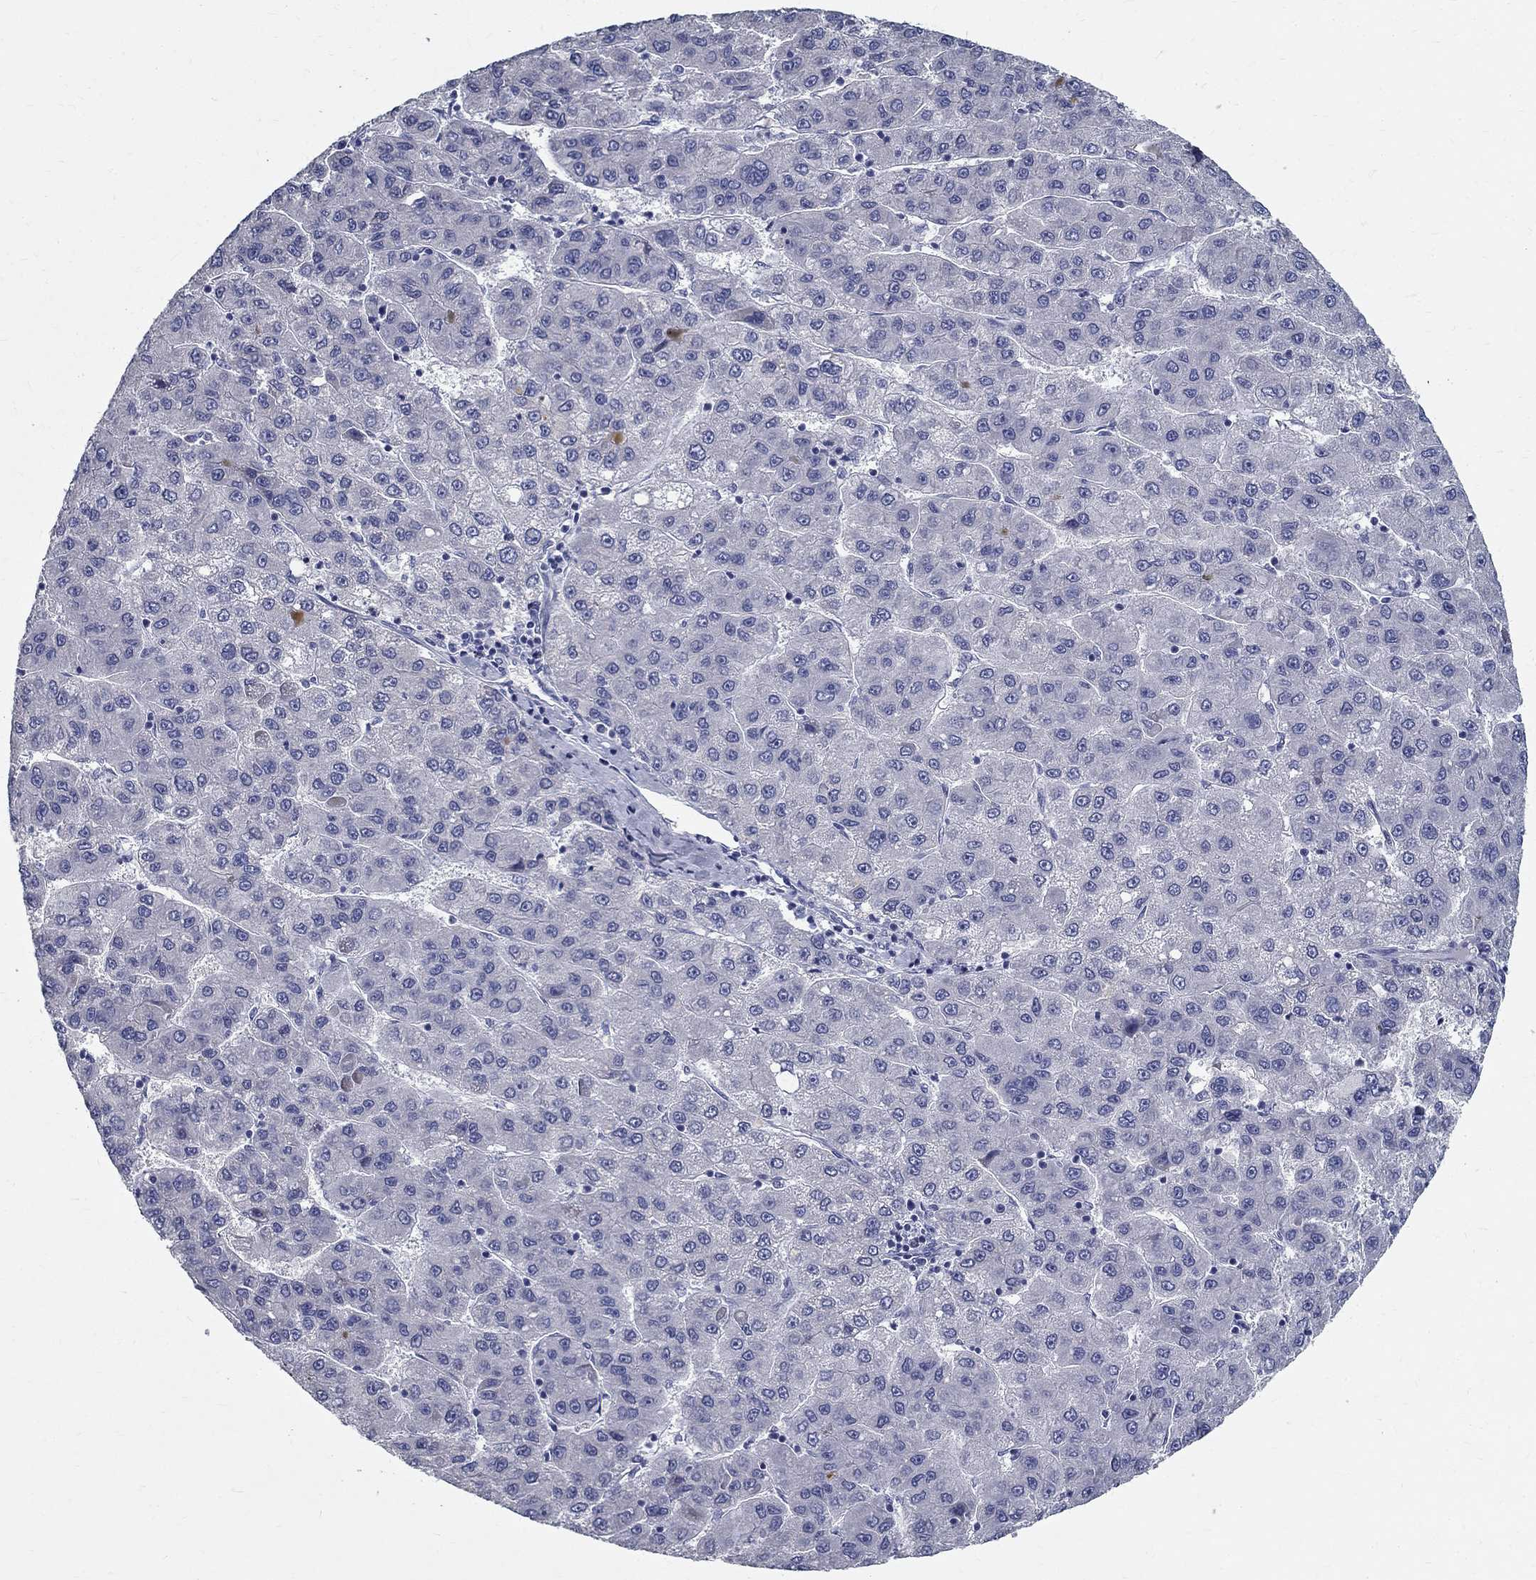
{"staining": {"intensity": "negative", "quantity": "none", "location": "none"}, "tissue": "liver cancer", "cell_type": "Tumor cells", "image_type": "cancer", "snomed": [{"axis": "morphology", "description": "Carcinoma, Hepatocellular, NOS"}, {"axis": "topography", "description": "Liver"}], "caption": "Liver hepatocellular carcinoma stained for a protein using immunohistochemistry (IHC) exhibits no positivity tumor cells.", "gene": "TGM4", "patient": {"sex": "female", "age": 82}}